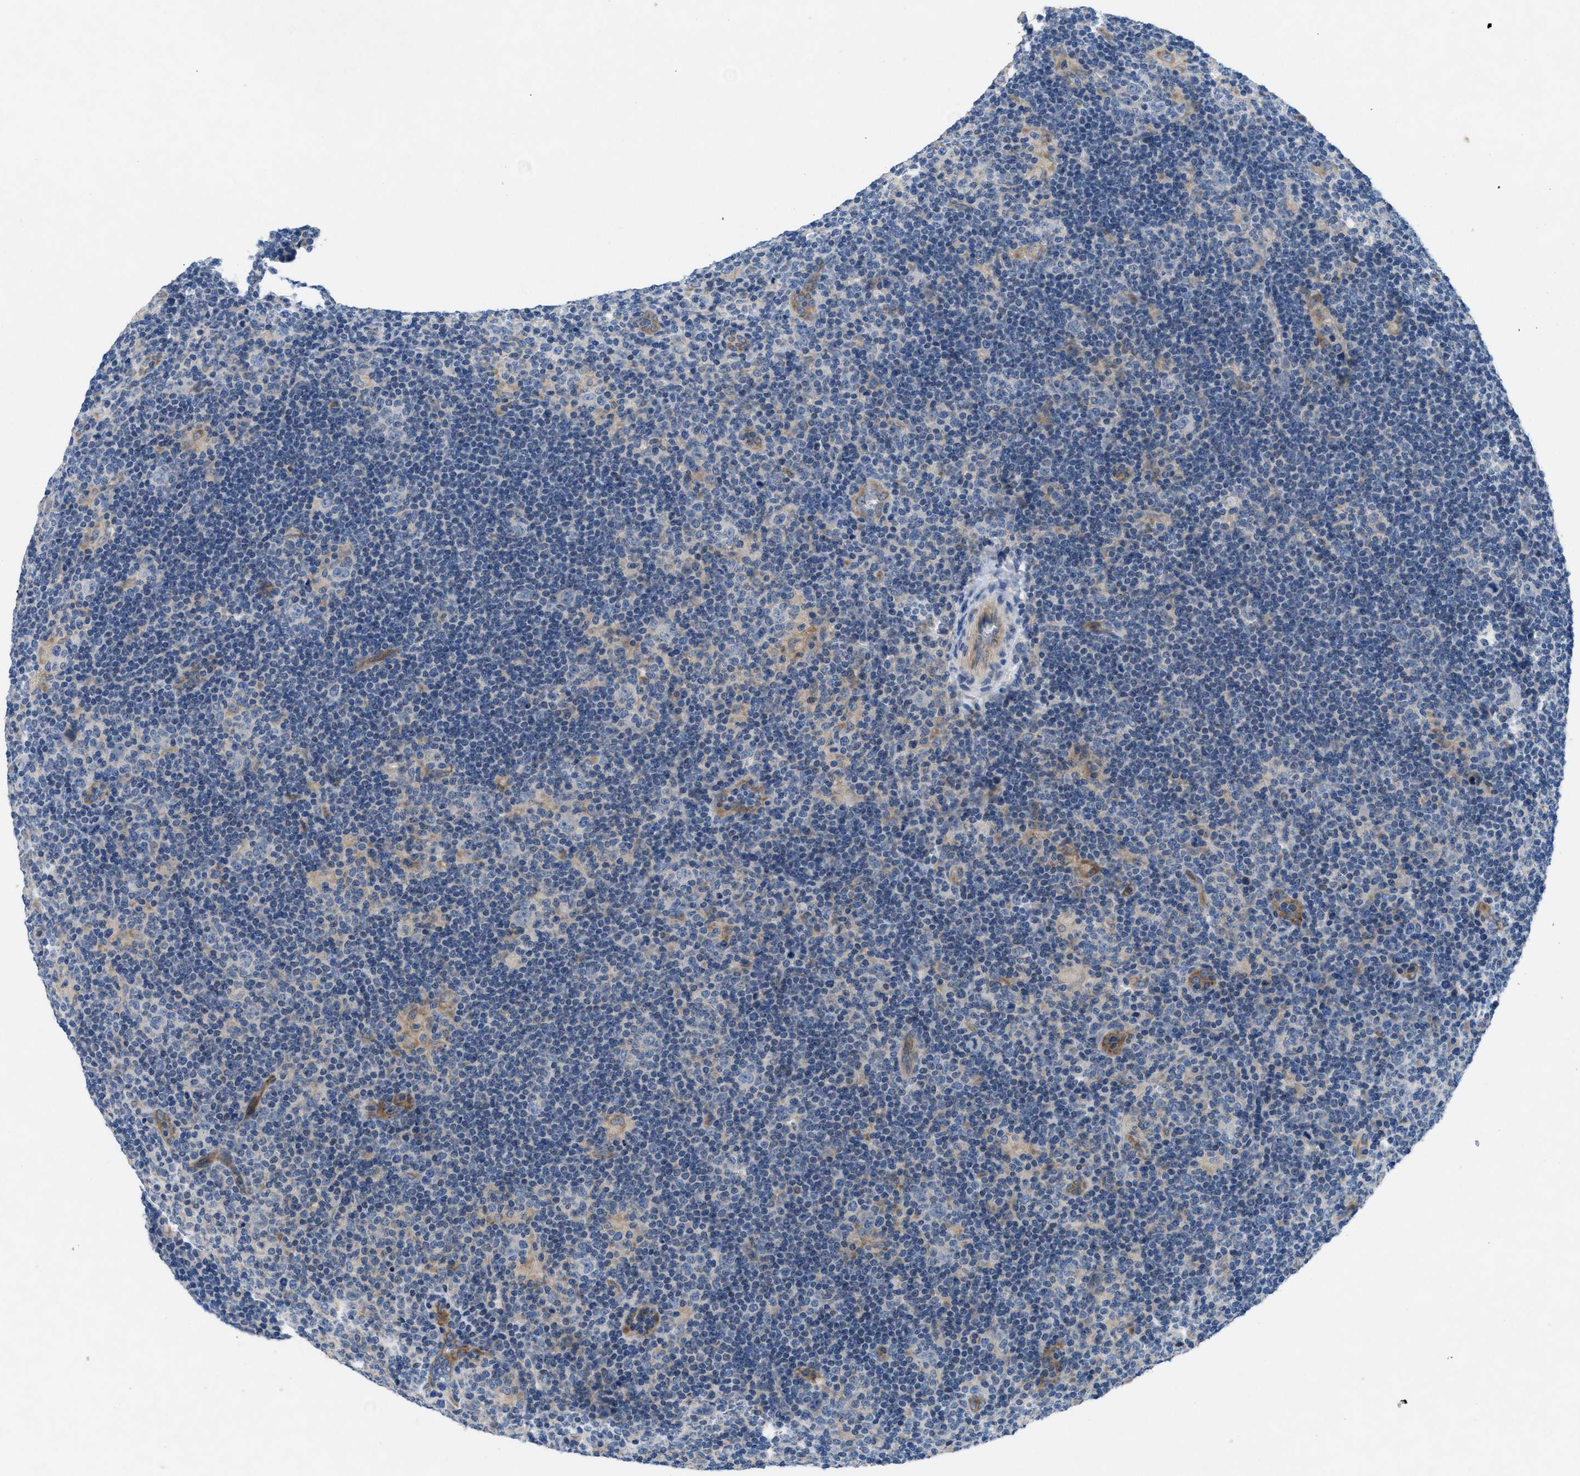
{"staining": {"intensity": "negative", "quantity": "none", "location": "none"}, "tissue": "lymphoma", "cell_type": "Tumor cells", "image_type": "cancer", "snomed": [{"axis": "morphology", "description": "Hodgkin's disease, NOS"}, {"axis": "topography", "description": "Lymph node"}], "caption": "DAB immunohistochemical staining of Hodgkin's disease reveals no significant staining in tumor cells. (DAB (3,3'-diaminobenzidine) immunohistochemistry (IHC), high magnification).", "gene": "PGR", "patient": {"sex": "female", "age": 57}}